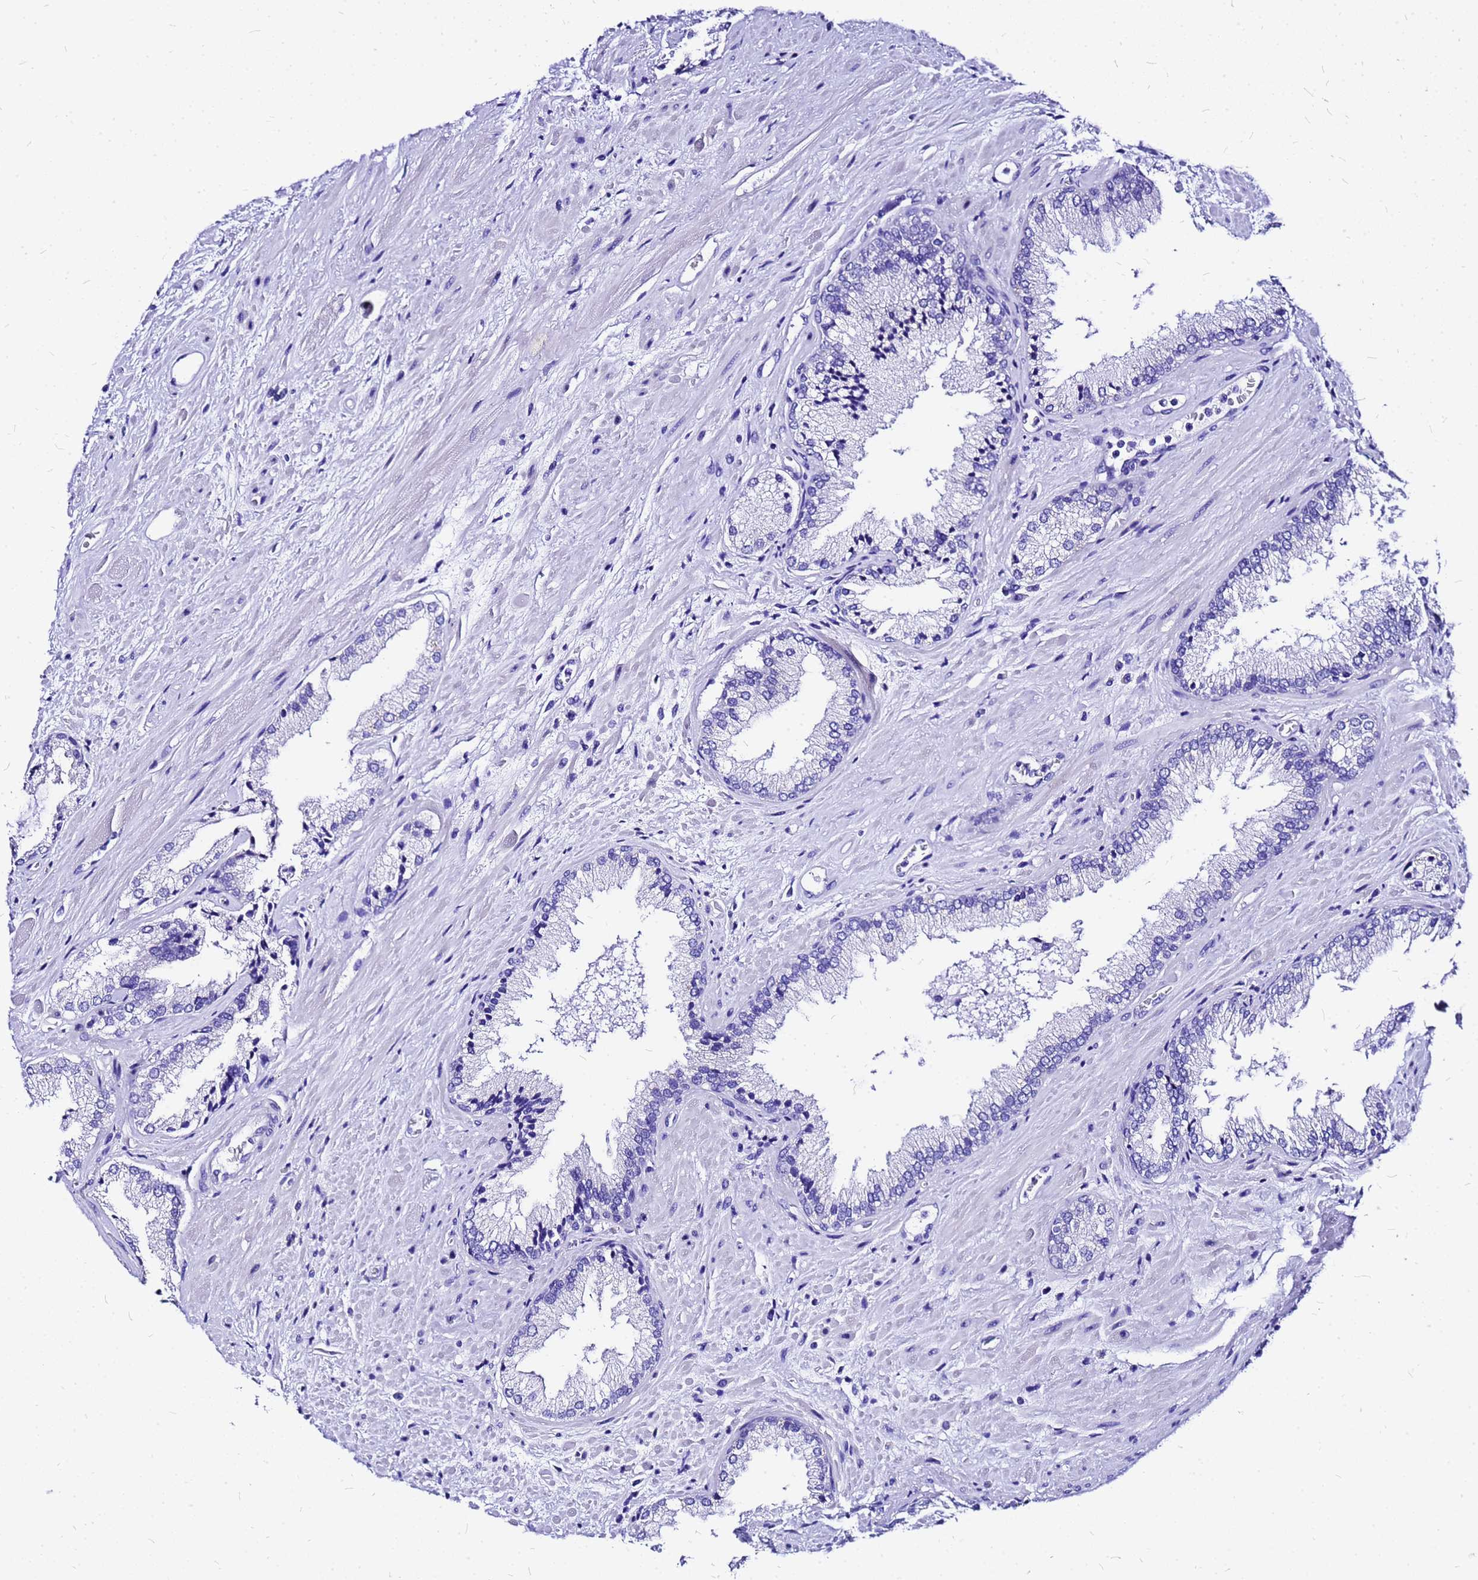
{"staining": {"intensity": "negative", "quantity": "none", "location": "none"}, "tissue": "prostate cancer", "cell_type": "Tumor cells", "image_type": "cancer", "snomed": [{"axis": "morphology", "description": "Adenocarcinoma, High grade"}, {"axis": "topography", "description": "Prostate"}], "caption": "The image shows no staining of tumor cells in prostate cancer. (DAB immunohistochemistry (IHC) visualized using brightfield microscopy, high magnification).", "gene": "HERC4", "patient": {"sex": "male", "age": 71}}